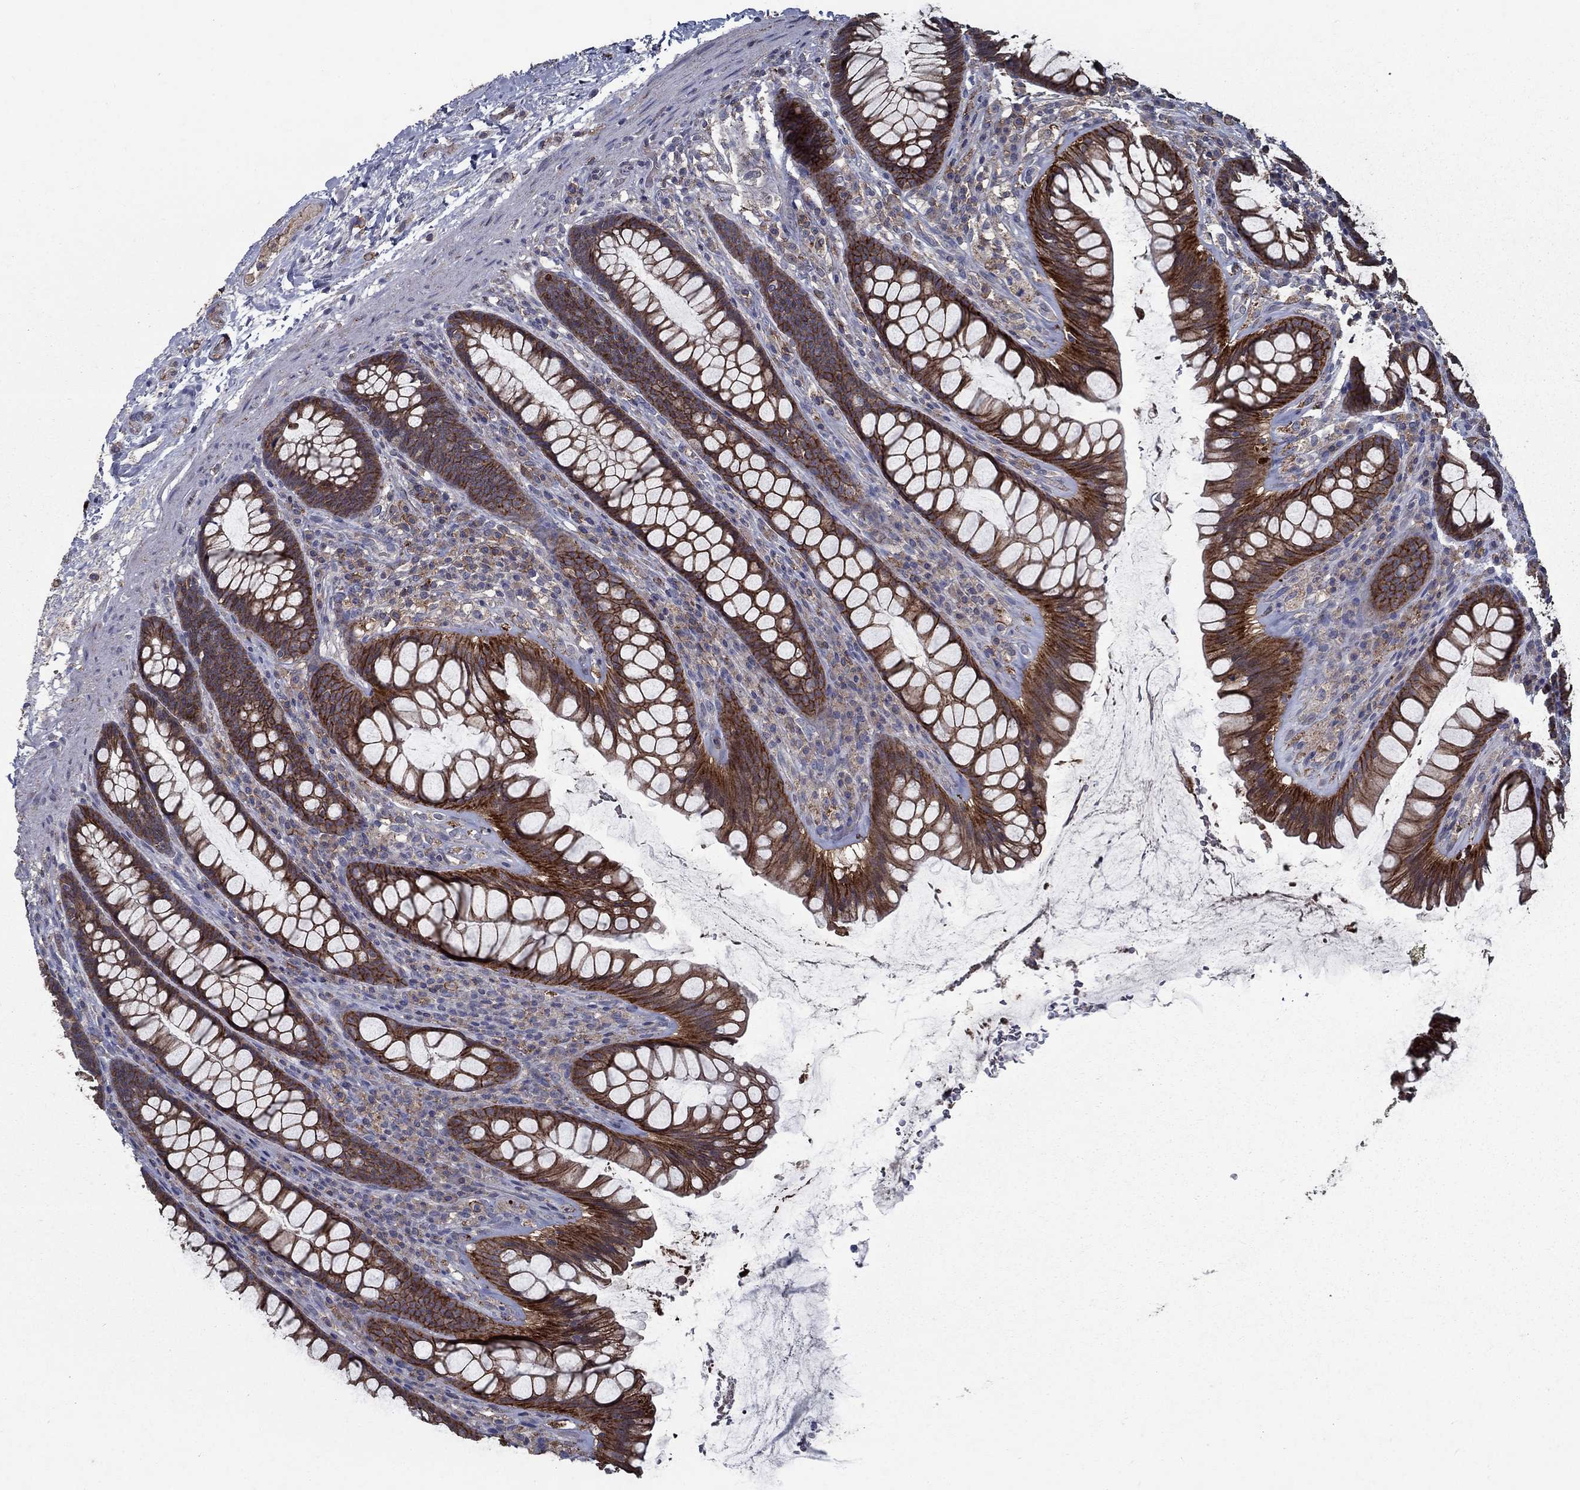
{"staining": {"intensity": "strong", "quantity": ">75%", "location": "cytoplasmic/membranous"}, "tissue": "rectum", "cell_type": "Glandular cells", "image_type": "normal", "snomed": [{"axis": "morphology", "description": "Normal tissue, NOS"}, {"axis": "topography", "description": "Rectum"}], "caption": "Immunohistochemistry of unremarkable rectum shows high levels of strong cytoplasmic/membranous expression in about >75% of glandular cells.", "gene": "SLC44A1", "patient": {"sex": "male", "age": 72}}